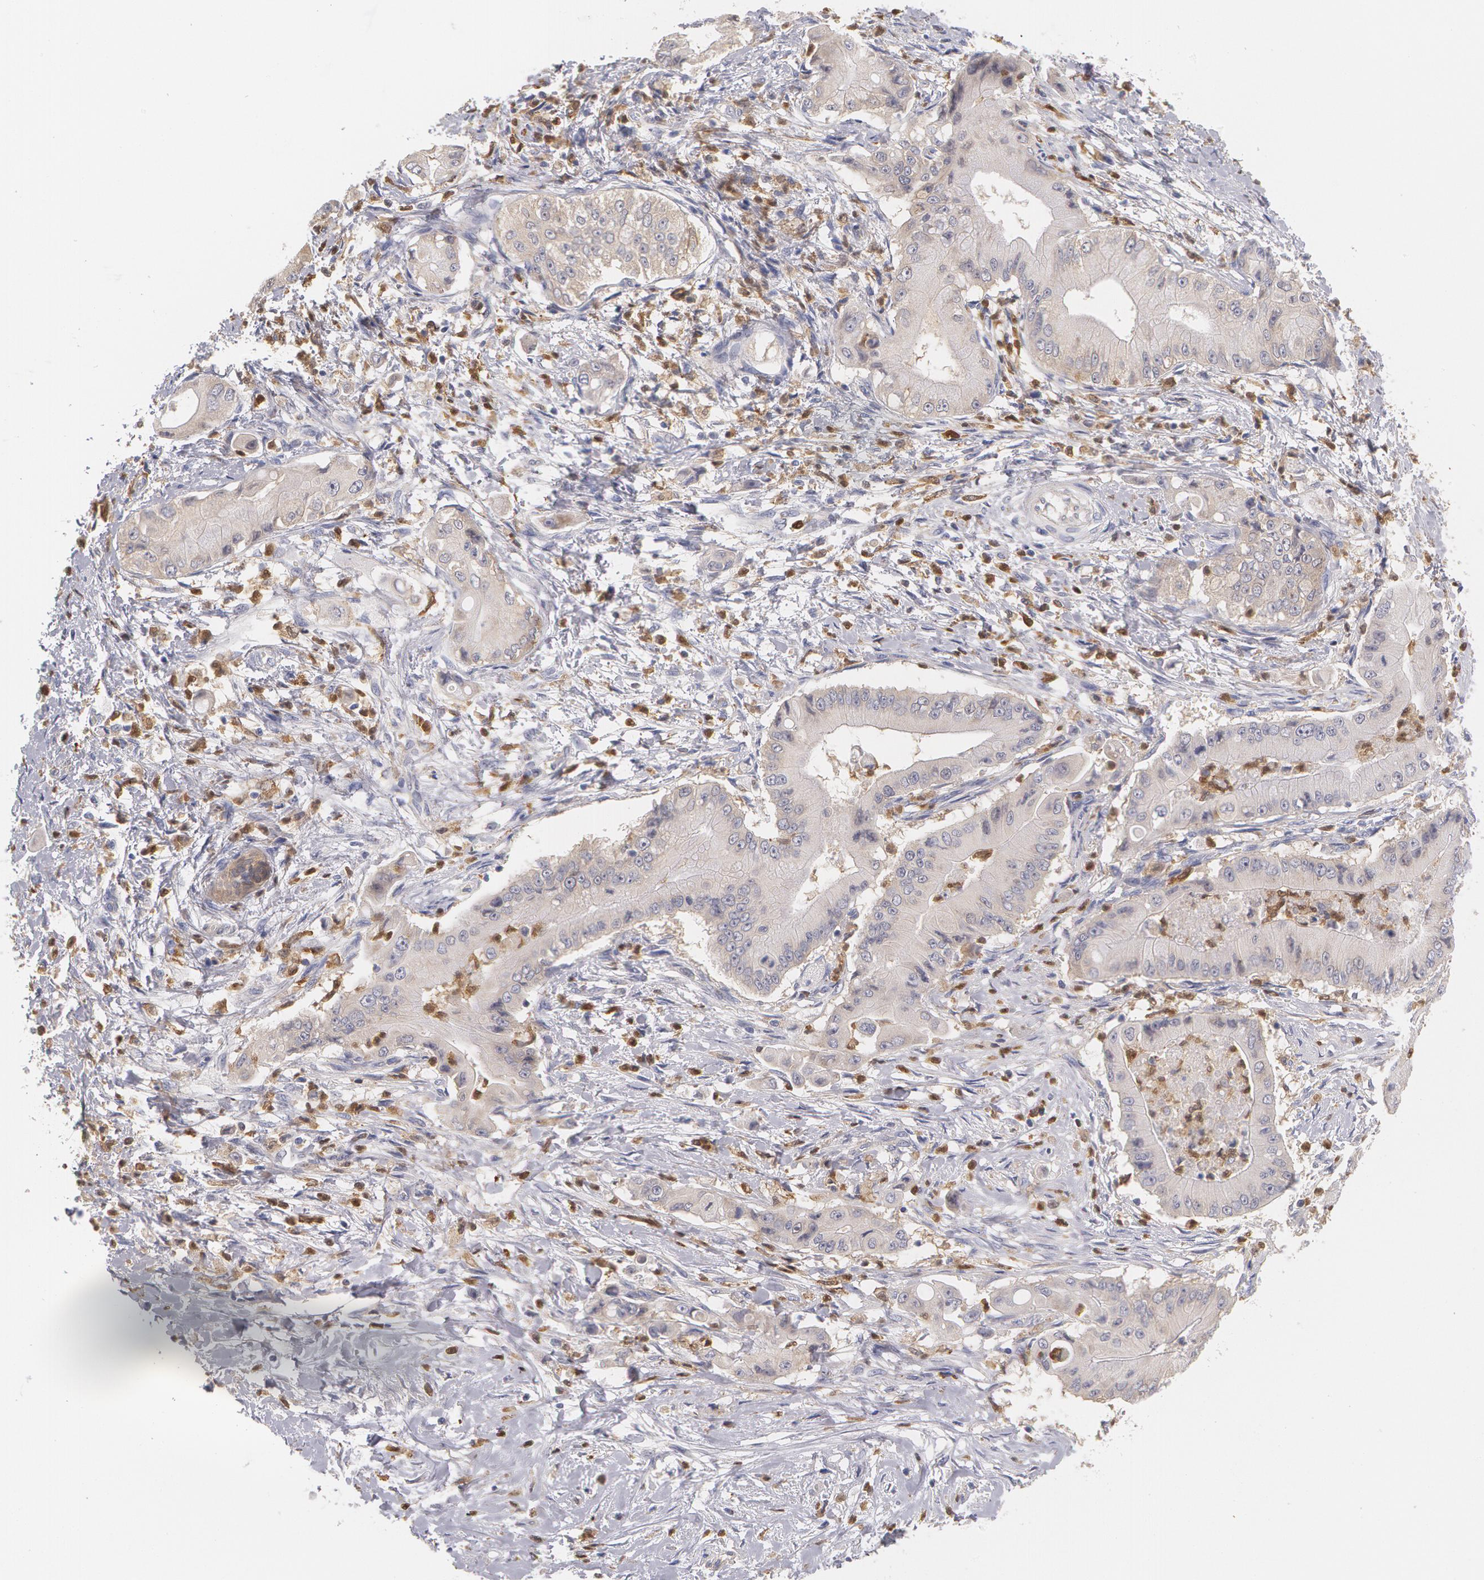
{"staining": {"intensity": "weak", "quantity": ">75%", "location": "cytoplasmic/membranous"}, "tissue": "pancreatic cancer", "cell_type": "Tumor cells", "image_type": "cancer", "snomed": [{"axis": "morphology", "description": "Adenocarcinoma, NOS"}, {"axis": "topography", "description": "Pancreas"}], "caption": "Protein staining by immunohistochemistry demonstrates weak cytoplasmic/membranous staining in approximately >75% of tumor cells in pancreatic adenocarcinoma. Immunohistochemistry stains the protein of interest in brown and the nuclei are stained blue.", "gene": "SYK", "patient": {"sex": "male", "age": 62}}